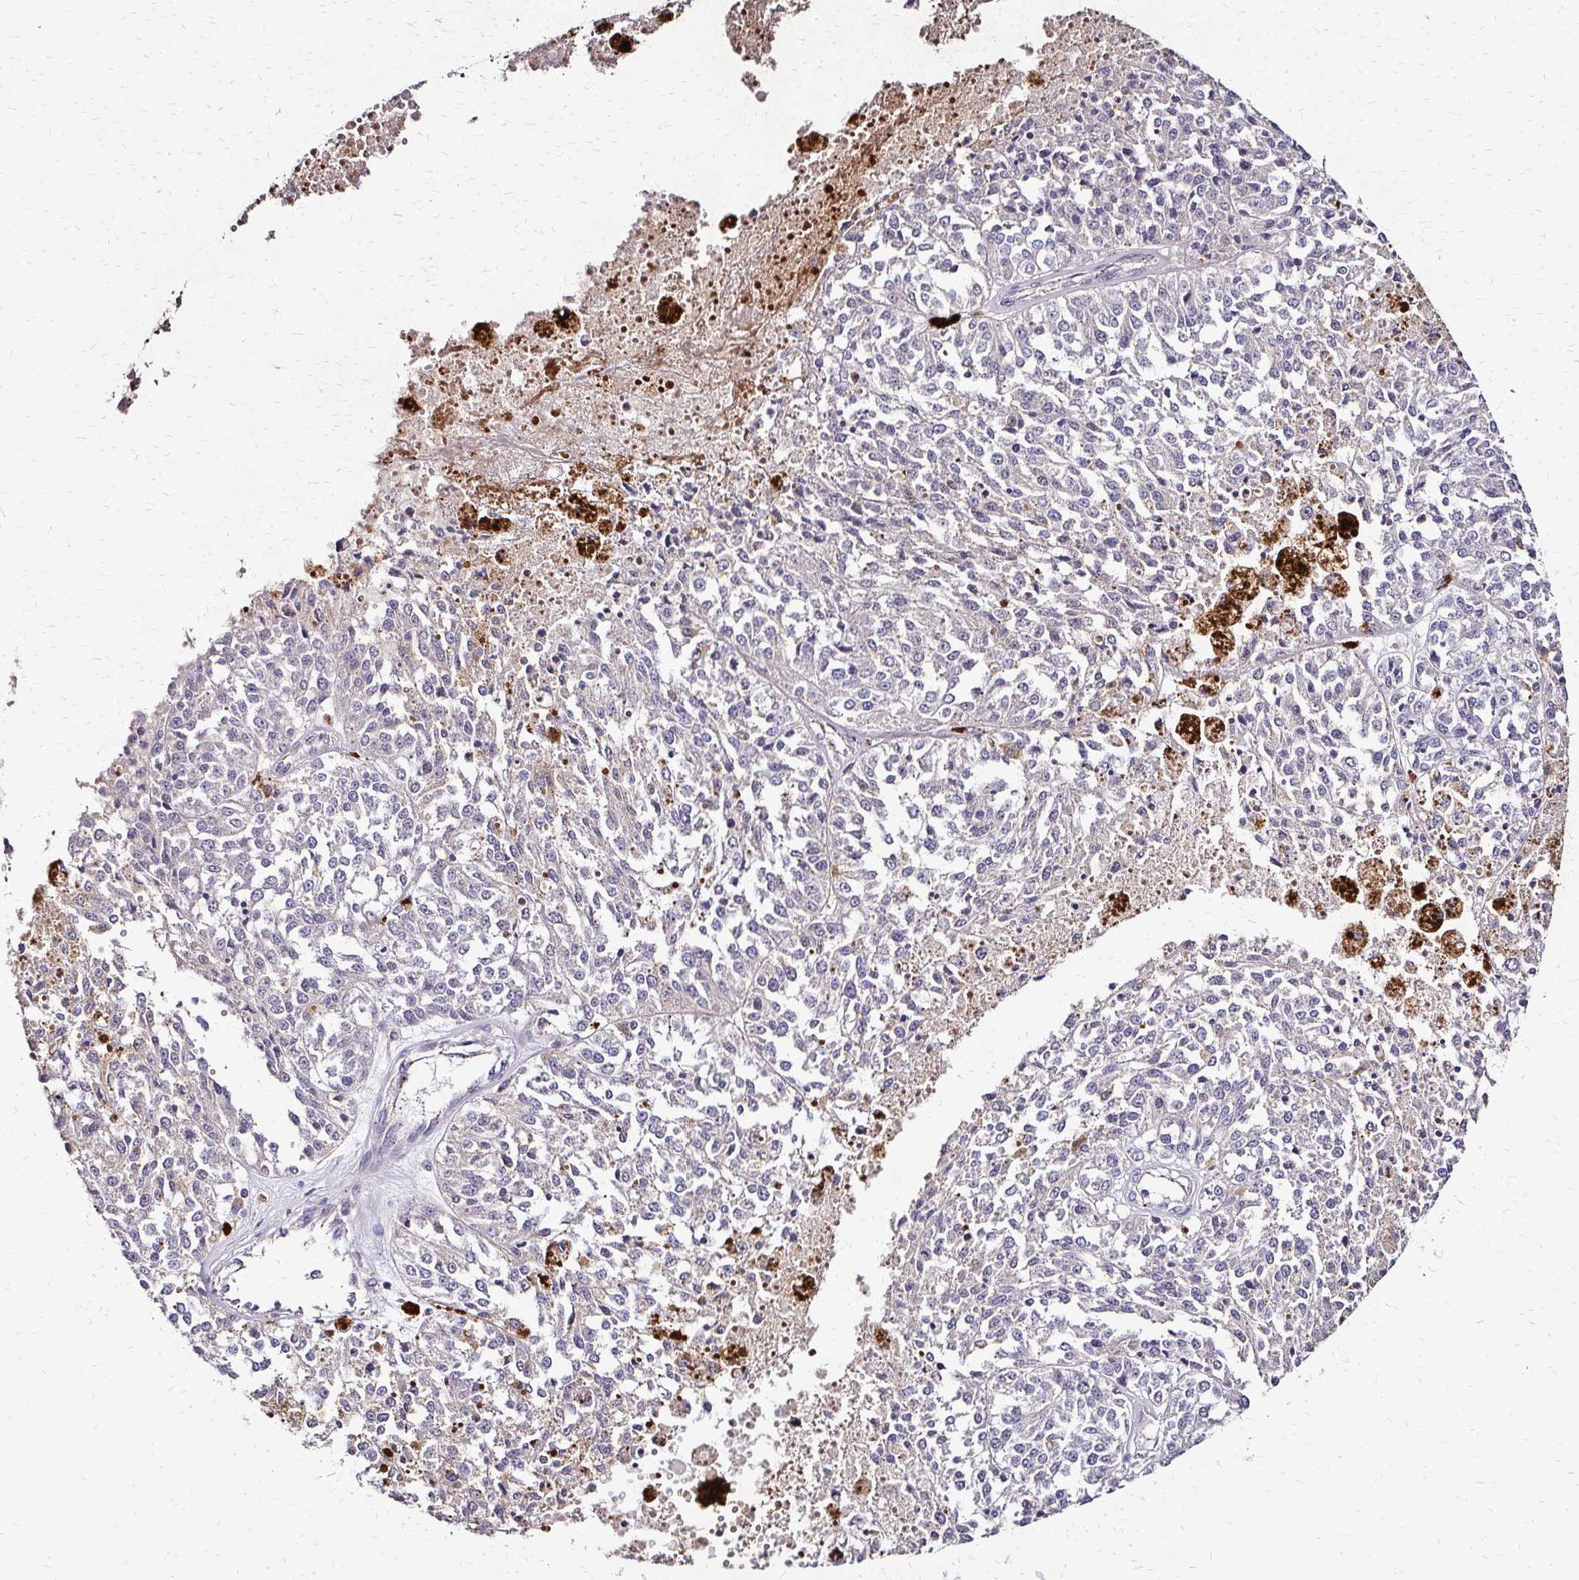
{"staining": {"intensity": "negative", "quantity": "none", "location": "none"}, "tissue": "melanoma", "cell_type": "Tumor cells", "image_type": "cancer", "snomed": [{"axis": "morphology", "description": "Malignant melanoma, Metastatic site"}, {"axis": "topography", "description": "Lymph node"}], "caption": "Melanoma was stained to show a protein in brown. There is no significant positivity in tumor cells.", "gene": "IDUA", "patient": {"sex": "female", "age": 64}}